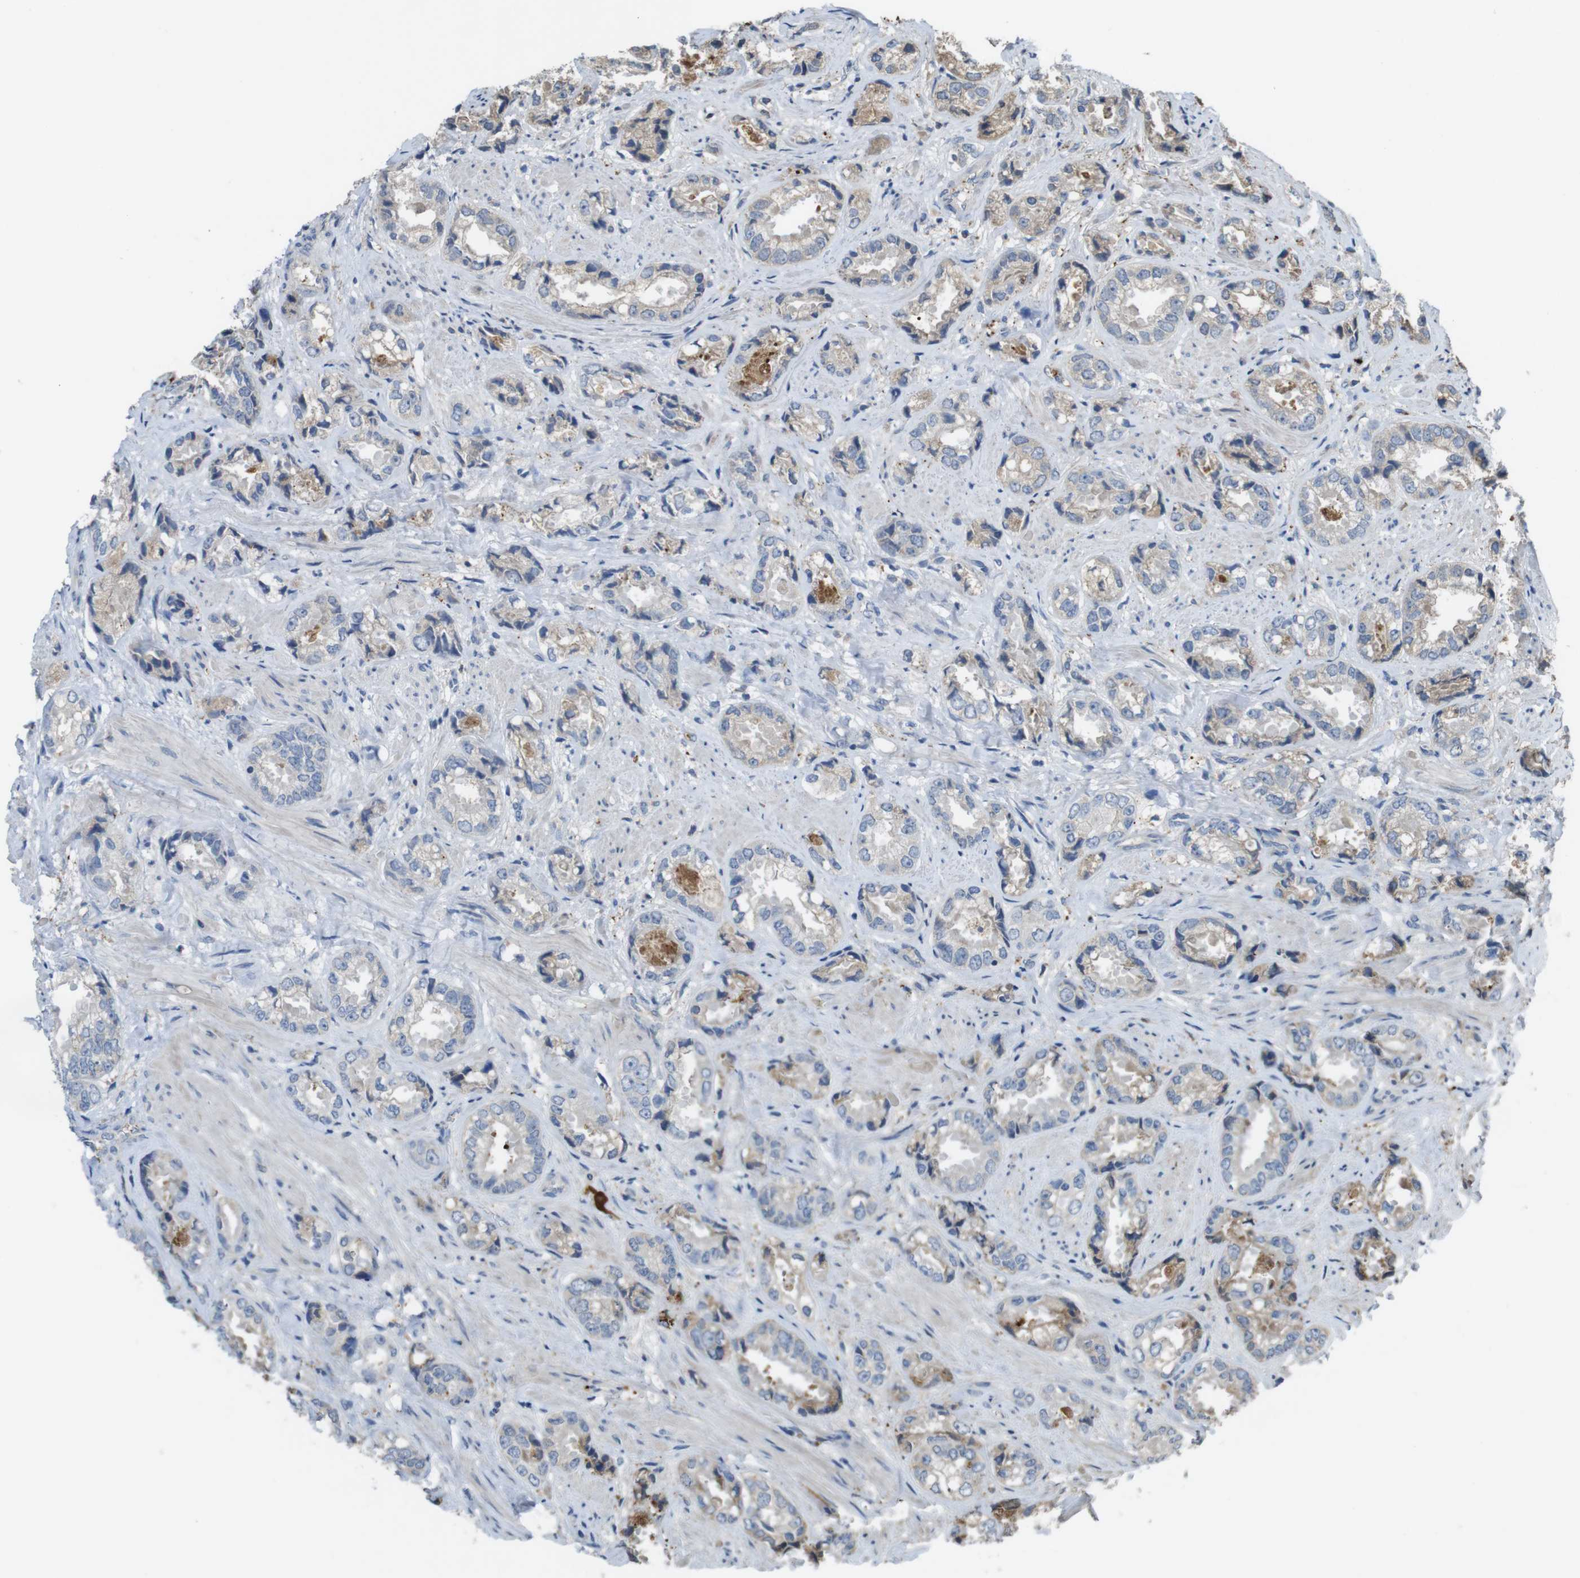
{"staining": {"intensity": "moderate", "quantity": "<25%", "location": "cytoplasmic/membranous"}, "tissue": "prostate cancer", "cell_type": "Tumor cells", "image_type": "cancer", "snomed": [{"axis": "morphology", "description": "Adenocarcinoma, High grade"}, {"axis": "topography", "description": "Prostate"}], "caption": "Brown immunohistochemical staining in prostate high-grade adenocarcinoma shows moderate cytoplasmic/membranous expression in about <25% of tumor cells.", "gene": "LTBP4", "patient": {"sex": "male", "age": 61}}